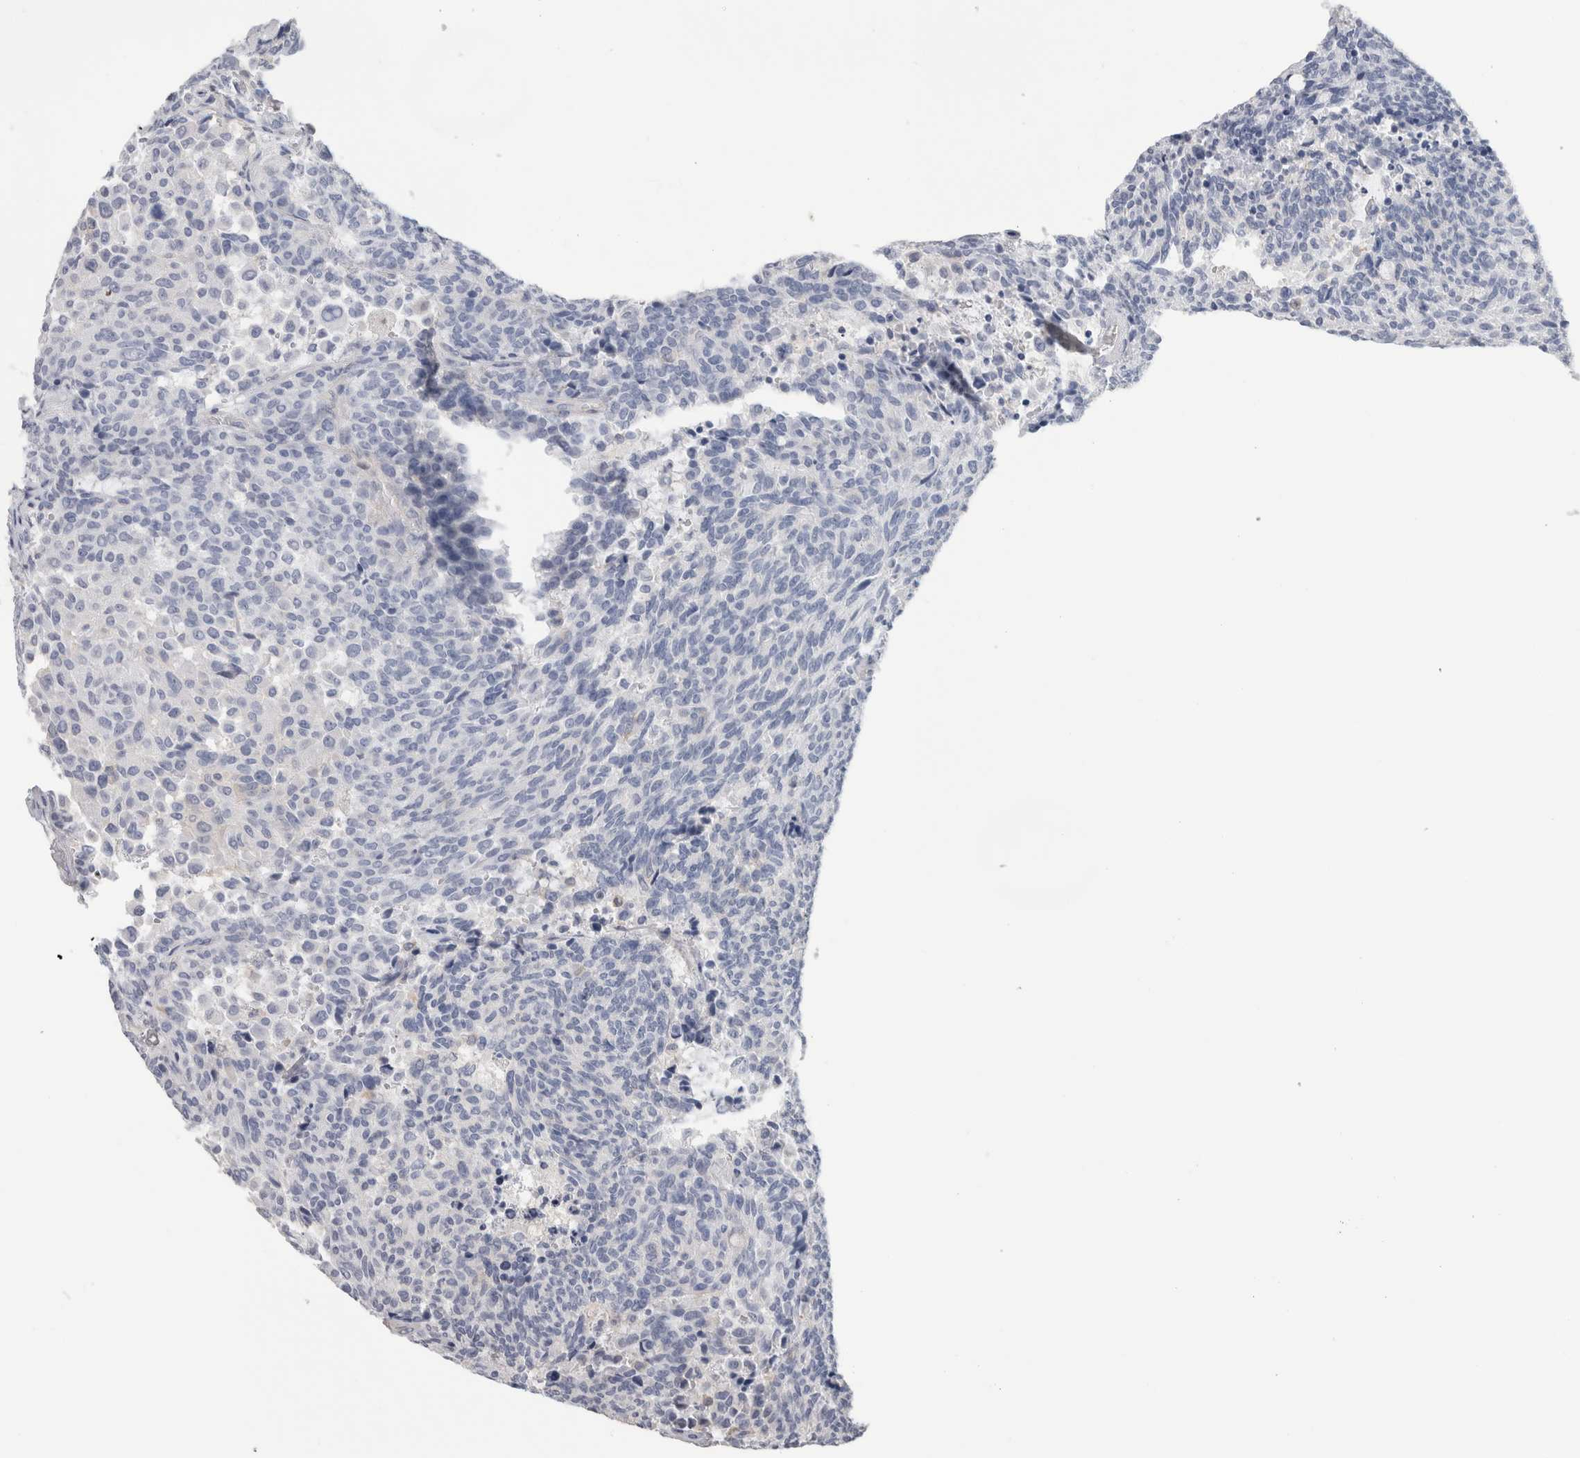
{"staining": {"intensity": "negative", "quantity": "none", "location": "none"}, "tissue": "carcinoid", "cell_type": "Tumor cells", "image_type": "cancer", "snomed": [{"axis": "morphology", "description": "Carcinoid, malignant, NOS"}, {"axis": "topography", "description": "Pancreas"}], "caption": "This is an IHC micrograph of carcinoid. There is no staining in tumor cells.", "gene": "SCRN1", "patient": {"sex": "female", "age": 54}}